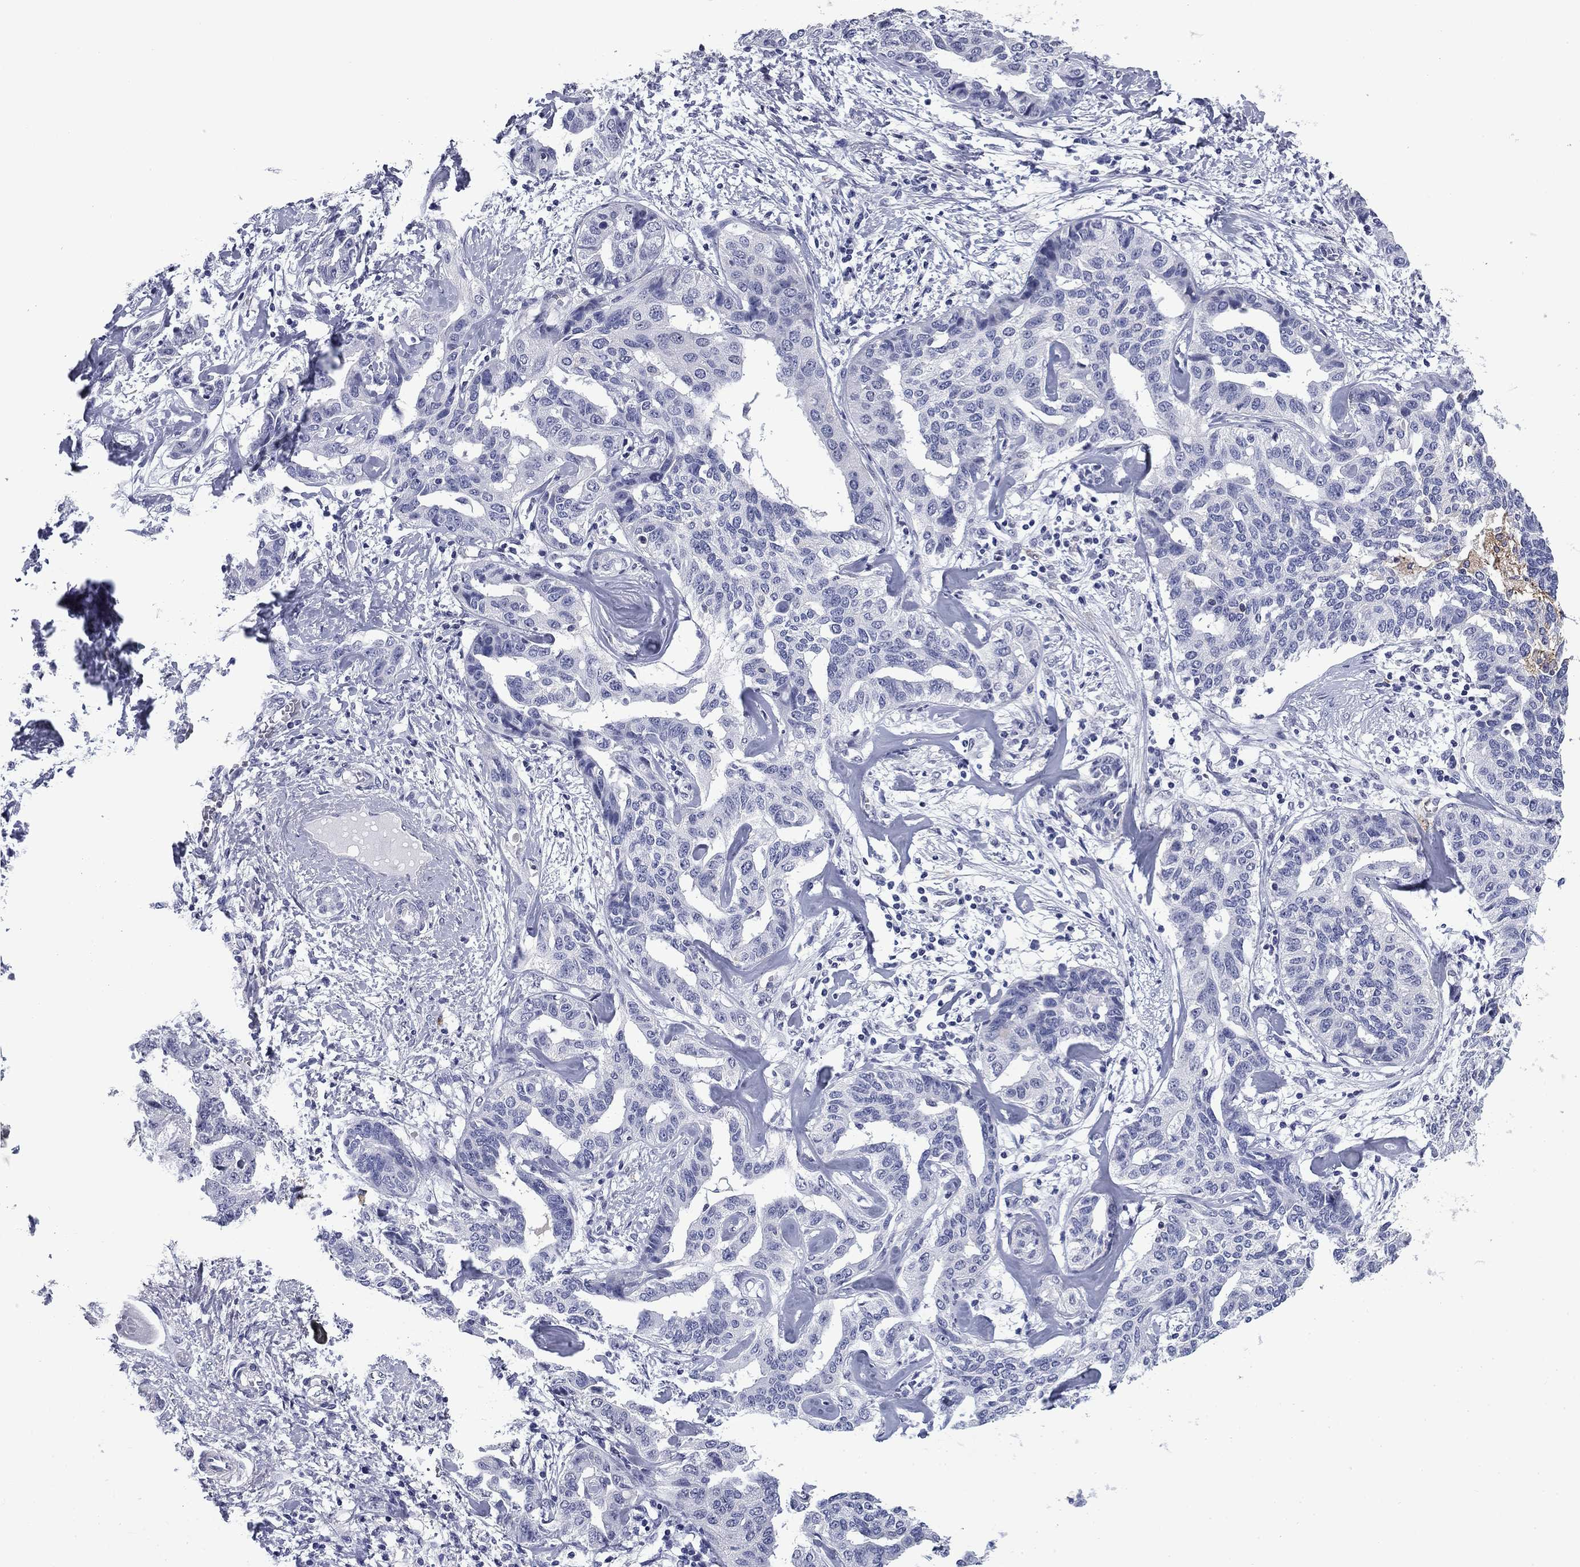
{"staining": {"intensity": "negative", "quantity": "none", "location": "none"}, "tissue": "liver cancer", "cell_type": "Tumor cells", "image_type": "cancer", "snomed": [{"axis": "morphology", "description": "Cholangiocarcinoma"}, {"axis": "topography", "description": "Liver"}], "caption": "Tumor cells show no significant expression in liver cancer (cholangiocarcinoma).", "gene": "BCL2L14", "patient": {"sex": "male", "age": 59}}